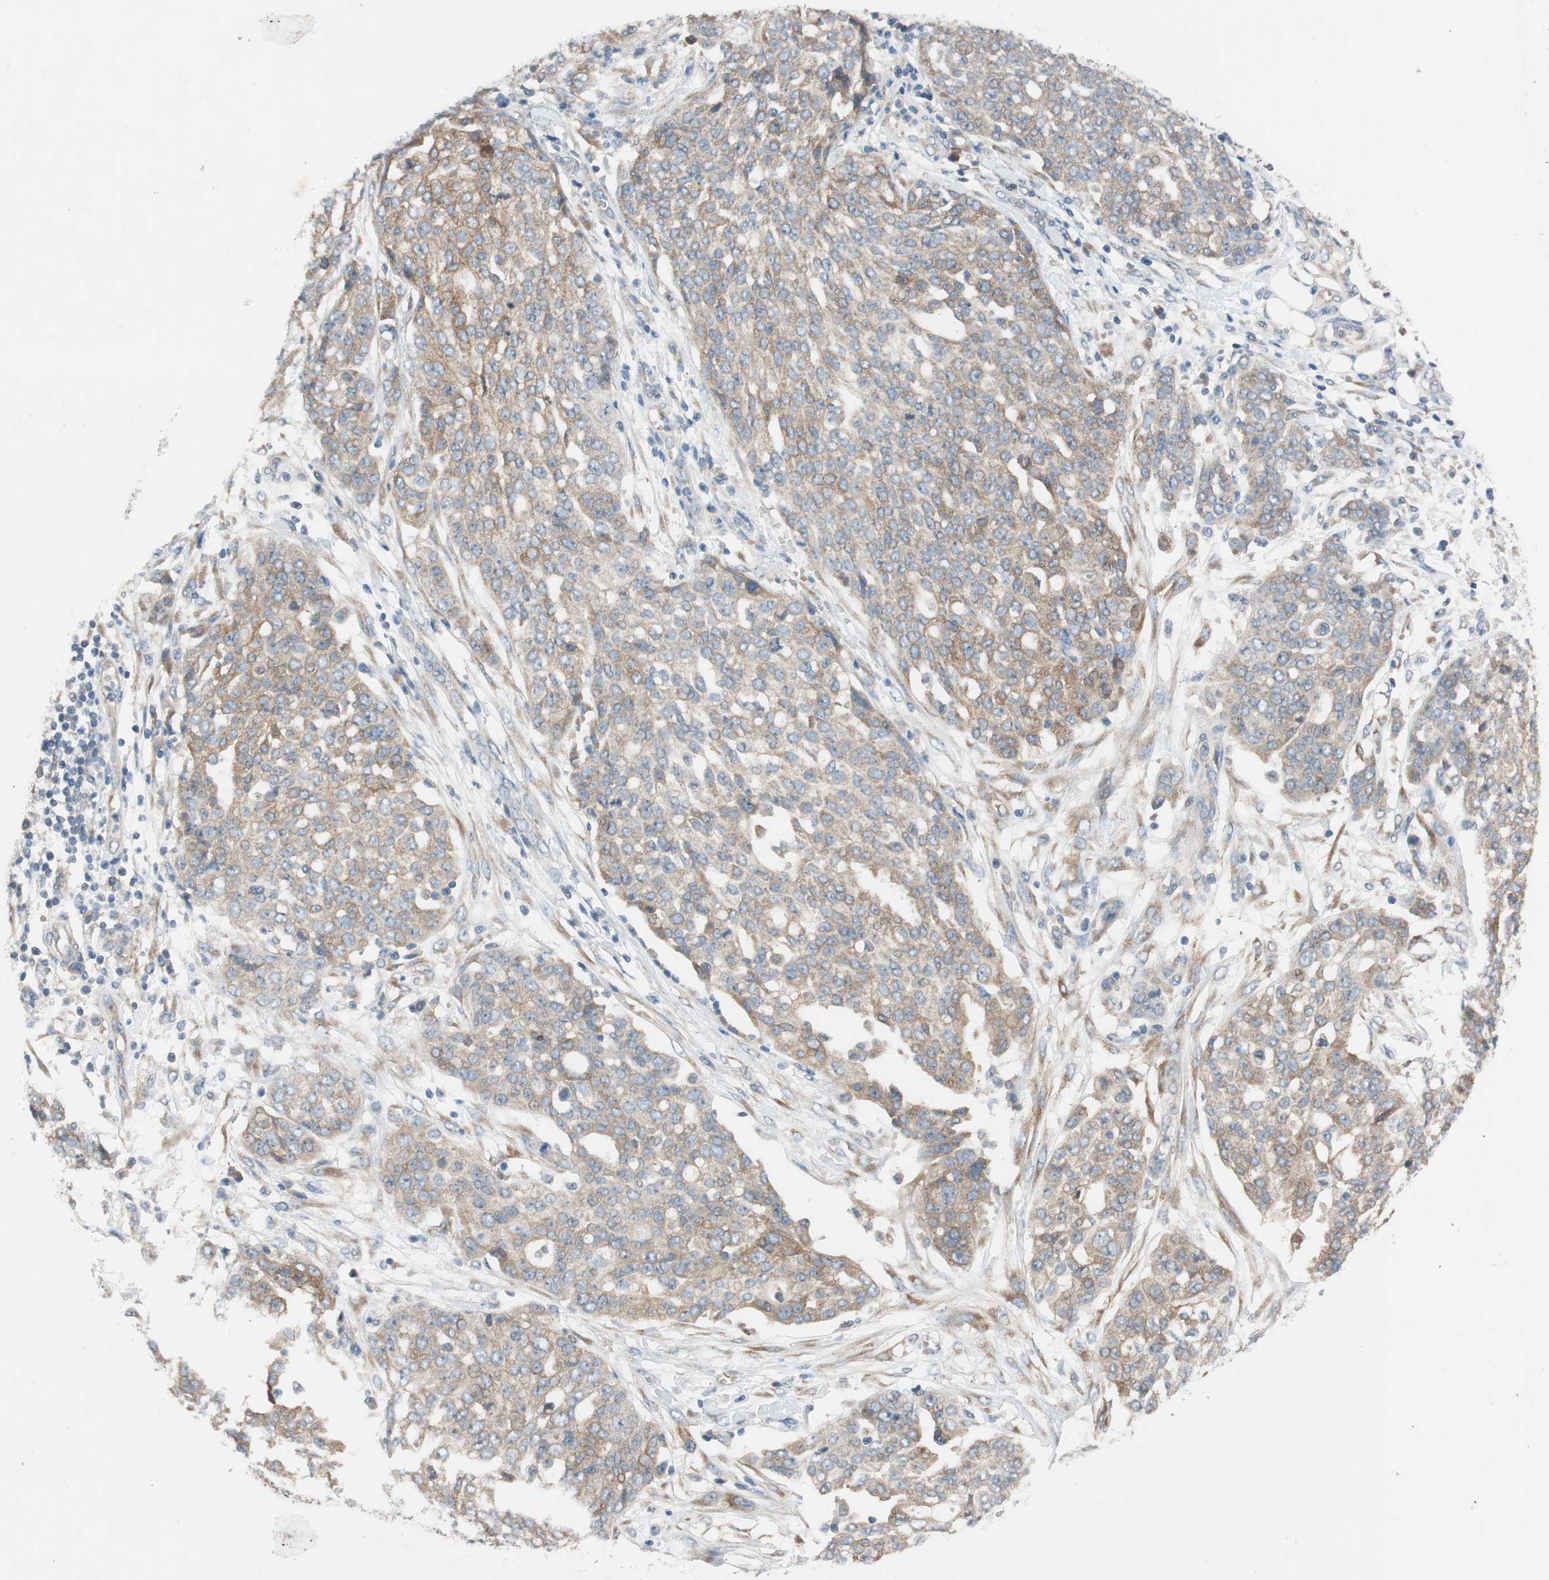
{"staining": {"intensity": "weak", "quantity": ">75%", "location": "cytoplasmic/membranous"}, "tissue": "ovarian cancer", "cell_type": "Tumor cells", "image_type": "cancer", "snomed": [{"axis": "morphology", "description": "Cystadenocarcinoma, serous, NOS"}, {"axis": "topography", "description": "Soft tissue"}, {"axis": "topography", "description": "Ovary"}], "caption": "An image of human serous cystadenocarcinoma (ovarian) stained for a protein displays weak cytoplasmic/membranous brown staining in tumor cells.", "gene": "ADD2", "patient": {"sex": "female", "age": 57}}